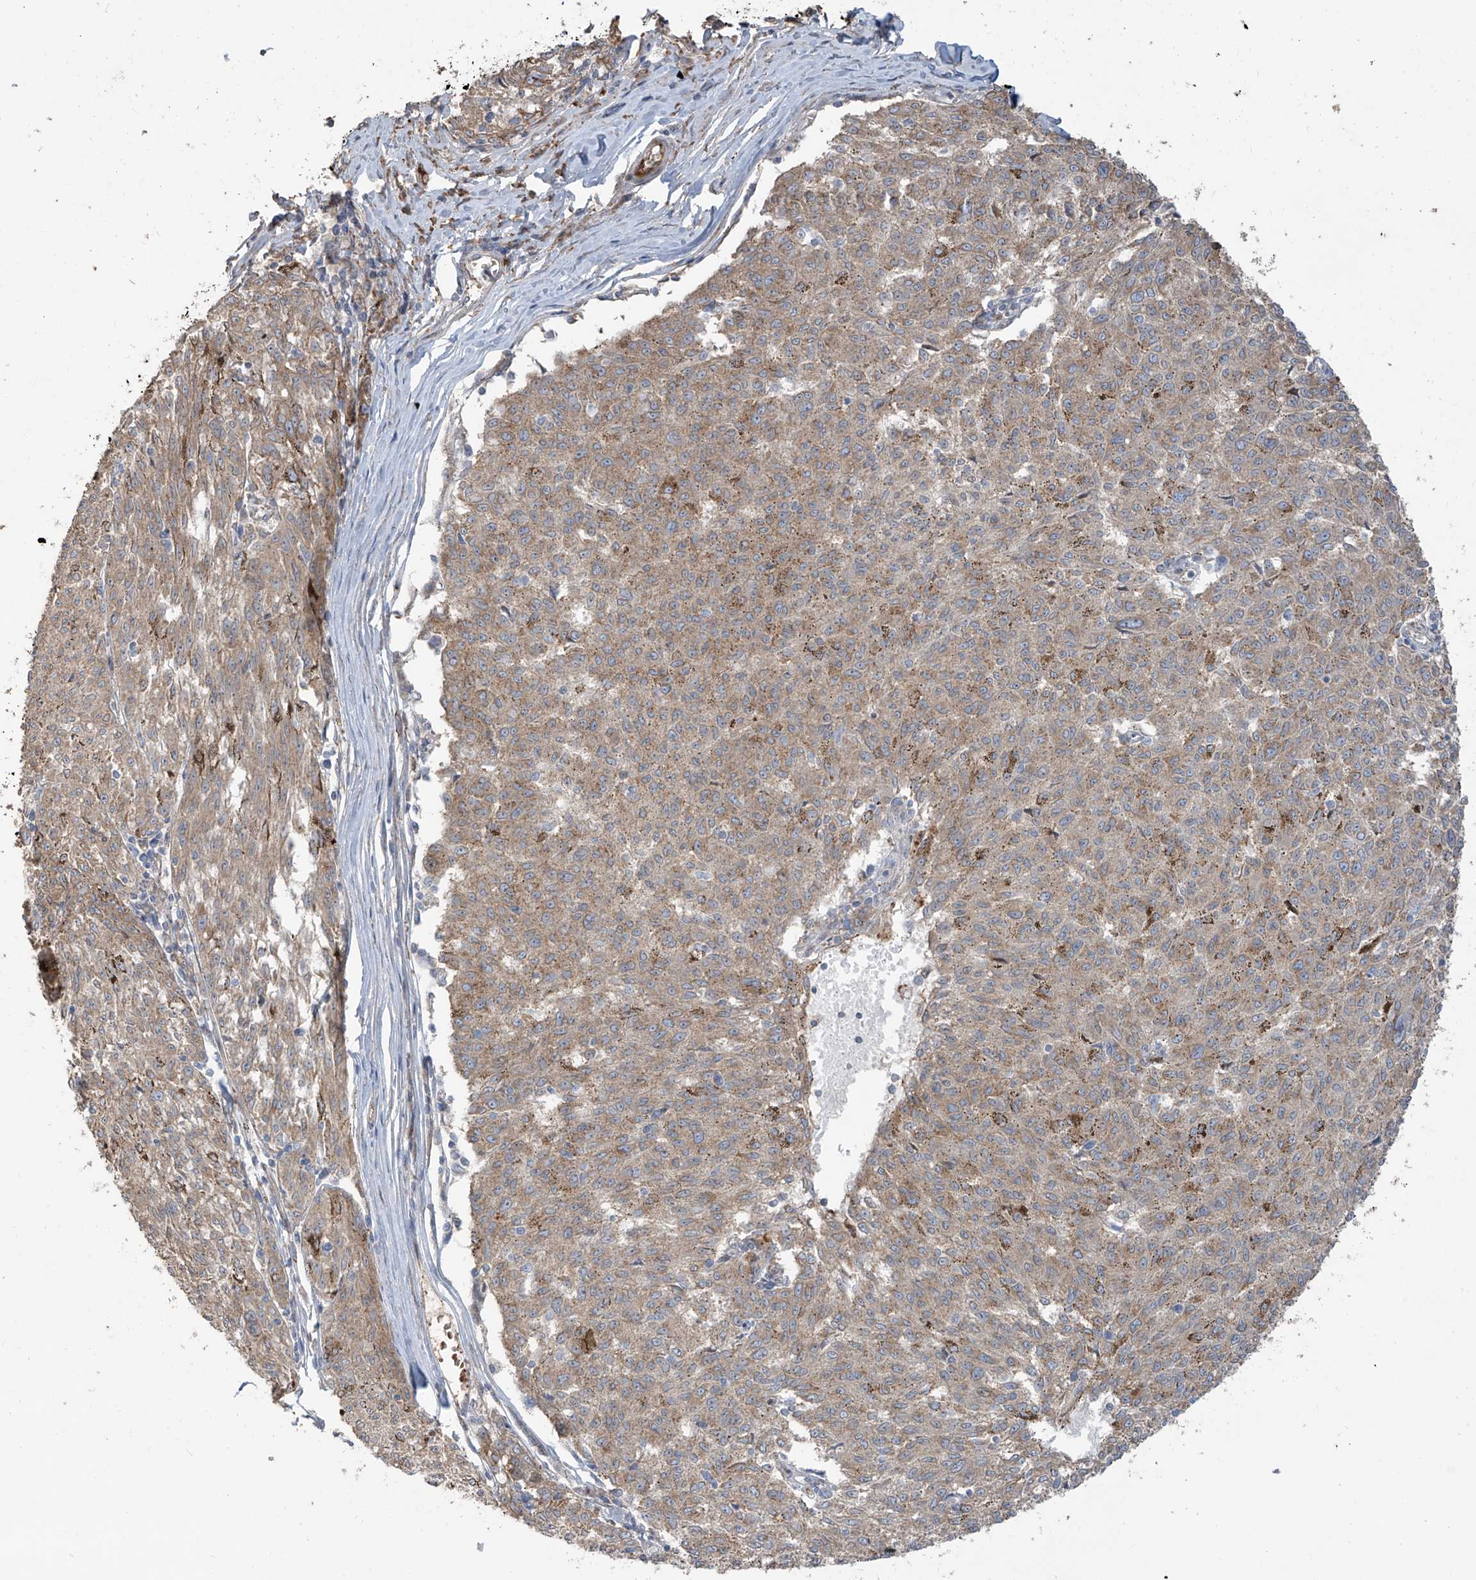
{"staining": {"intensity": "weak", "quantity": ">75%", "location": "cytoplasmic/membranous"}, "tissue": "melanoma", "cell_type": "Tumor cells", "image_type": "cancer", "snomed": [{"axis": "morphology", "description": "Malignant melanoma, NOS"}, {"axis": "topography", "description": "Skin"}], "caption": "Immunohistochemical staining of melanoma exhibits low levels of weak cytoplasmic/membranous protein positivity in approximately >75% of tumor cells.", "gene": "ABTB1", "patient": {"sex": "female", "age": 72}}